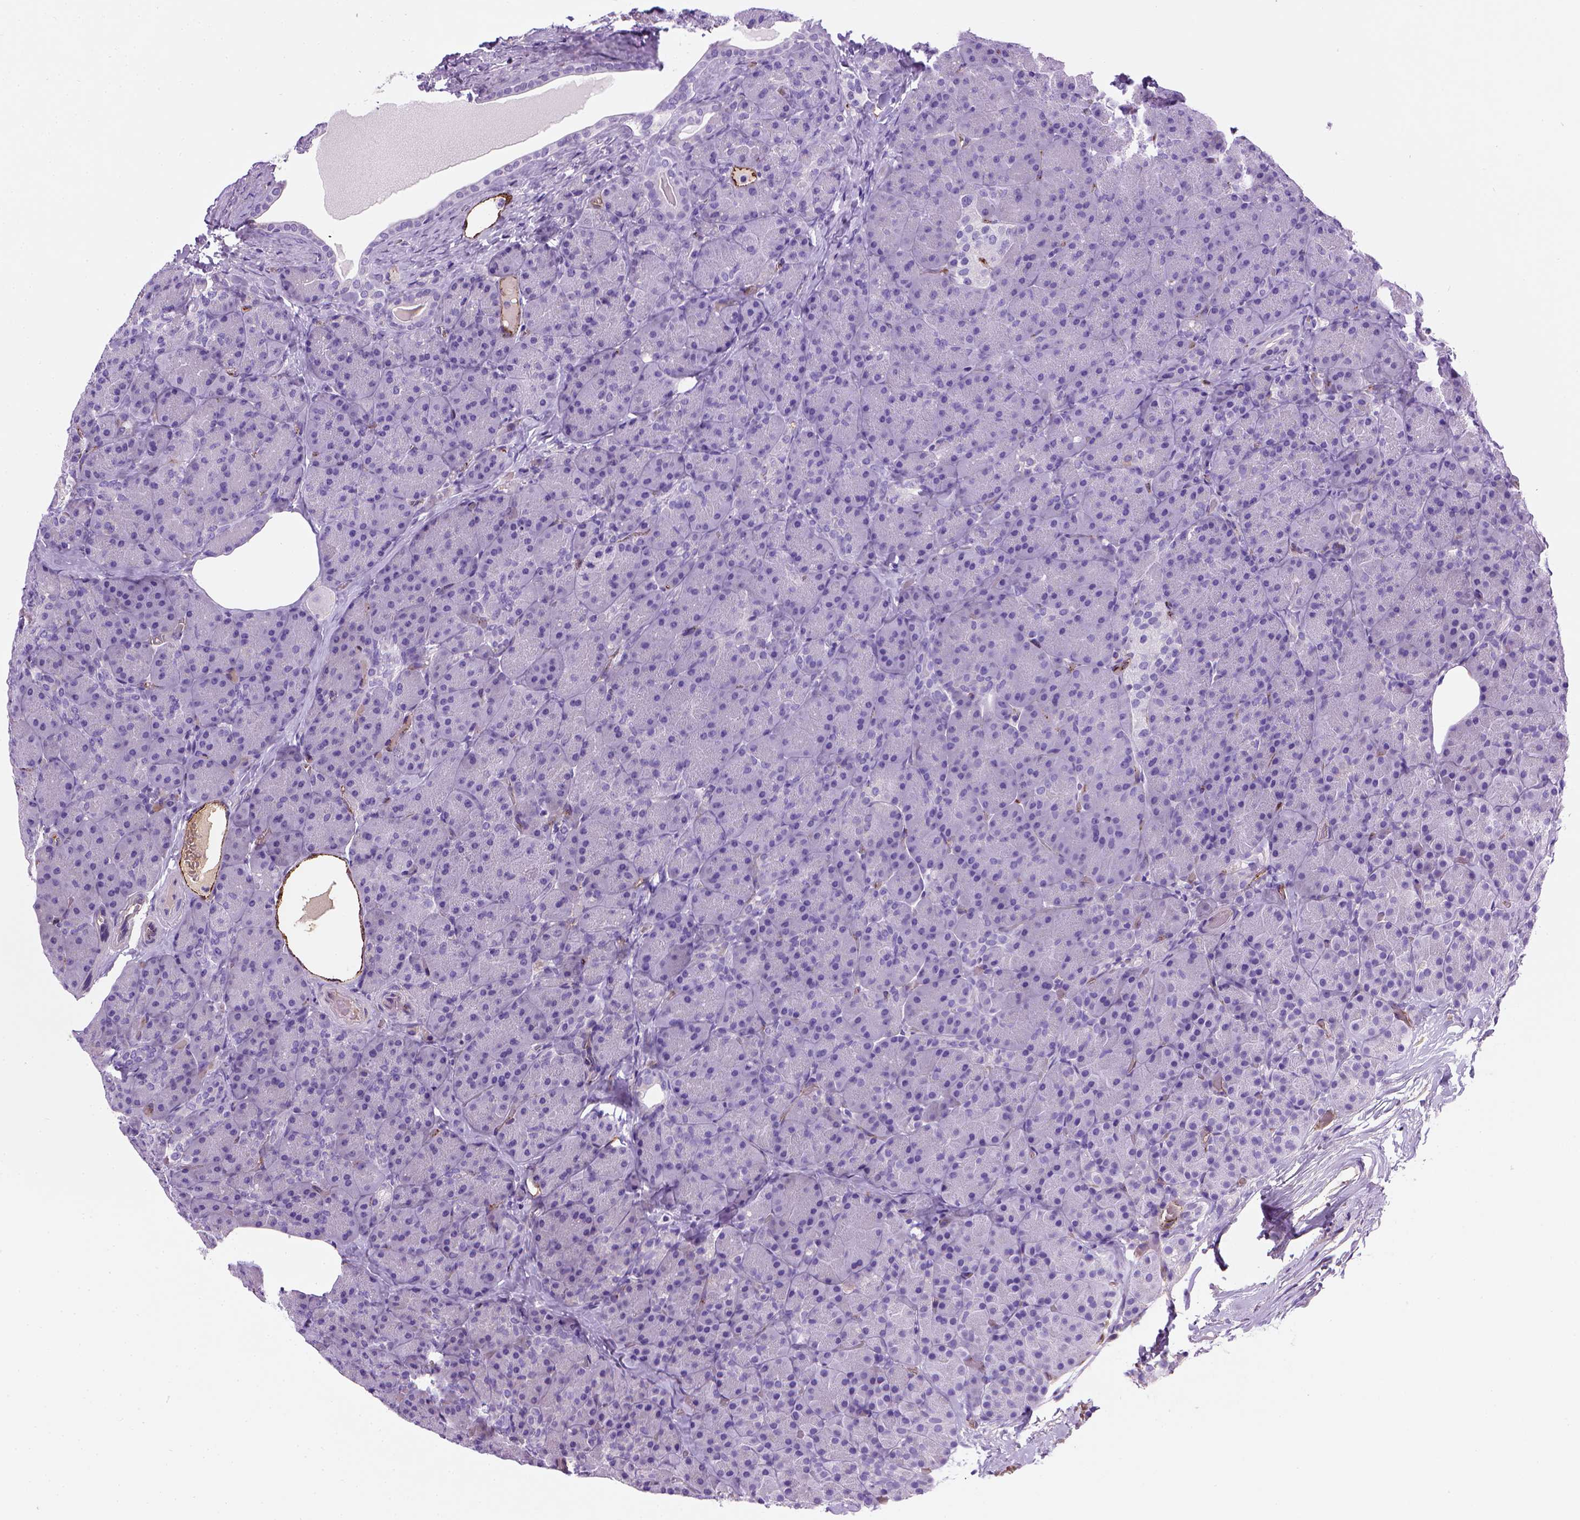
{"staining": {"intensity": "negative", "quantity": "none", "location": "none"}, "tissue": "pancreas", "cell_type": "Exocrine glandular cells", "image_type": "normal", "snomed": [{"axis": "morphology", "description": "Normal tissue, NOS"}, {"axis": "topography", "description": "Pancreas"}], "caption": "This histopathology image is of normal pancreas stained with immunohistochemistry (IHC) to label a protein in brown with the nuclei are counter-stained blue. There is no expression in exocrine glandular cells. The staining is performed using DAB (3,3'-diaminobenzidine) brown chromogen with nuclei counter-stained in using hematoxylin.", "gene": "VWF", "patient": {"sex": "male", "age": 57}}